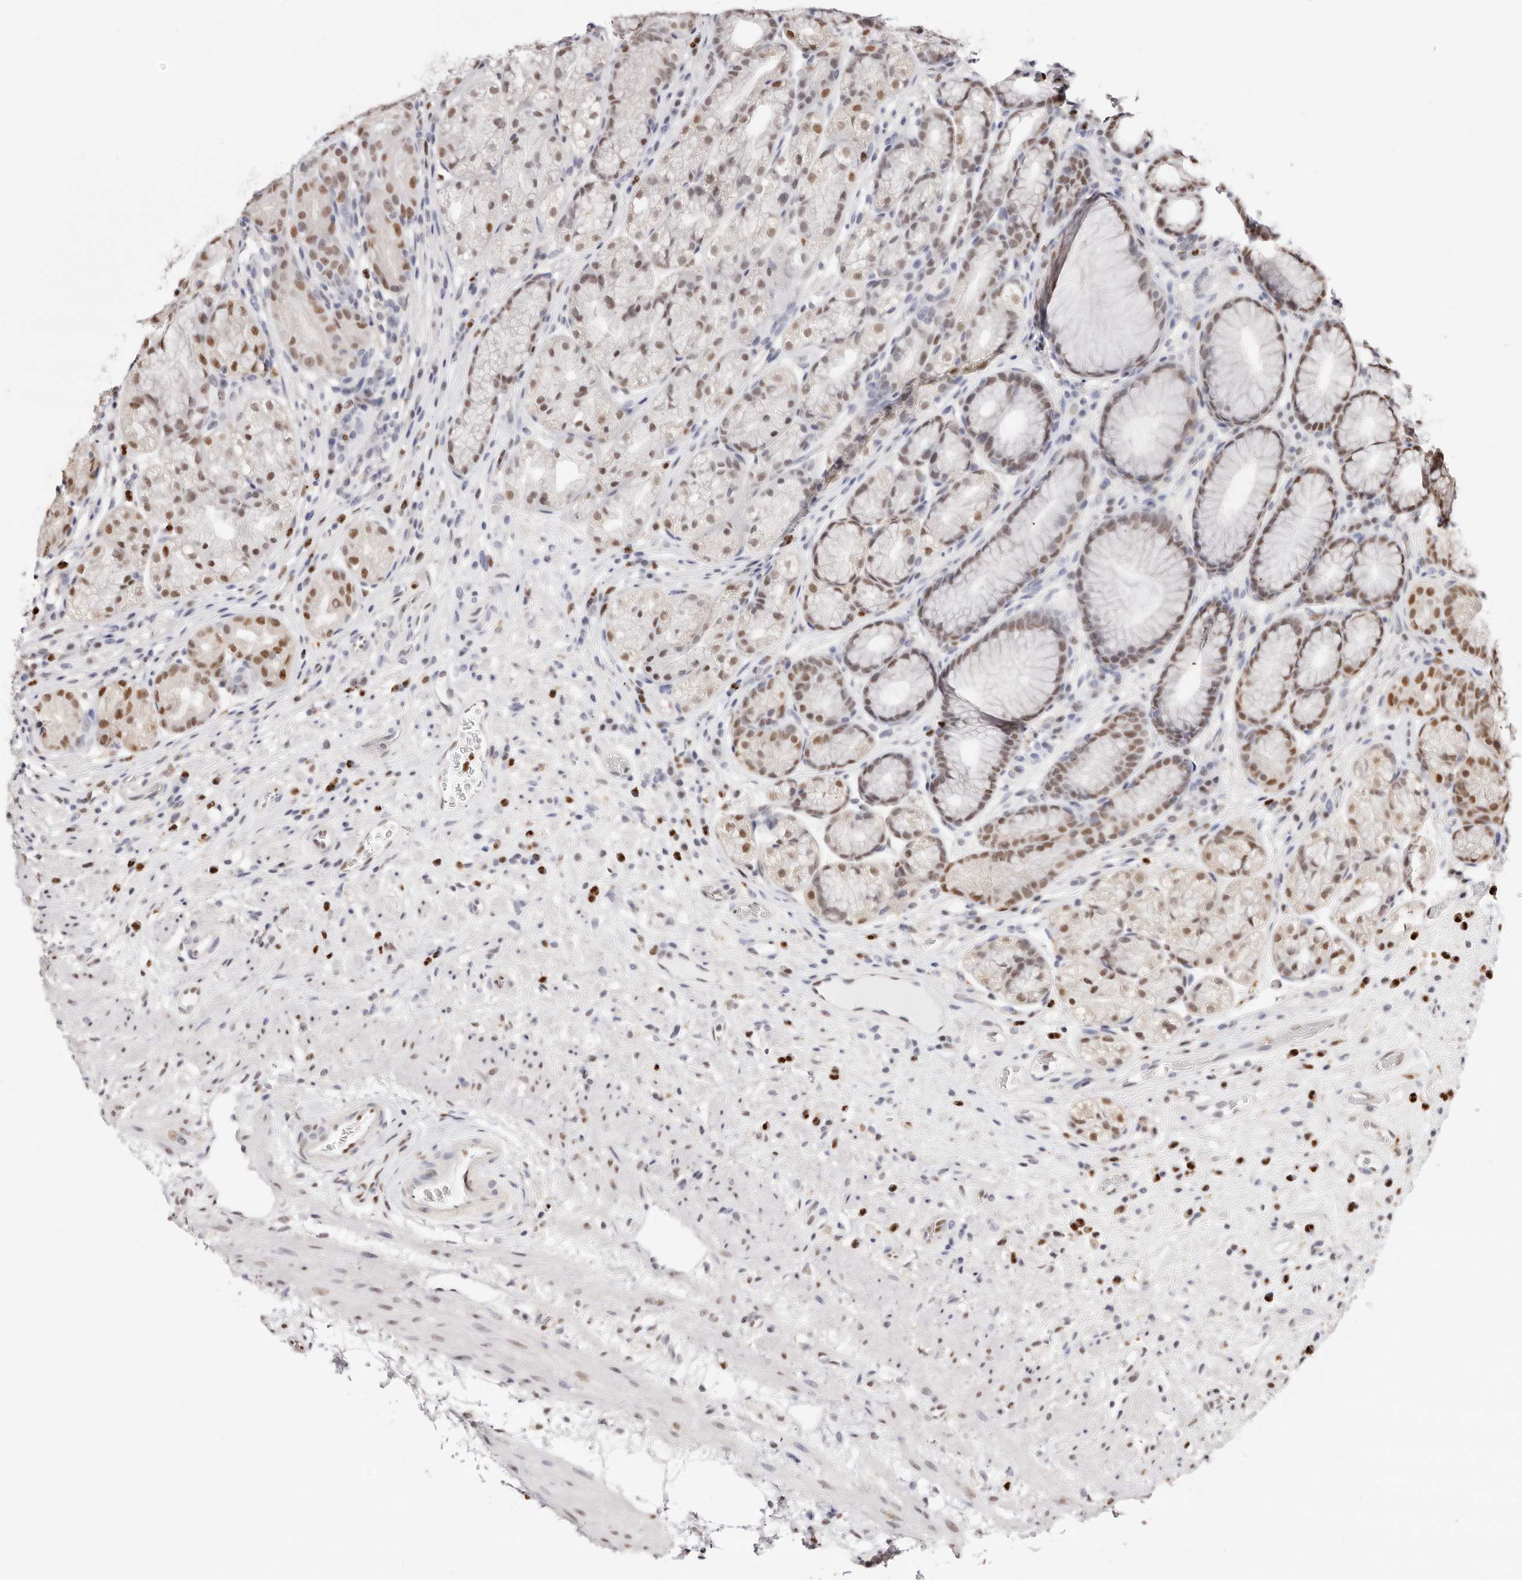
{"staining": {"intensity": "strong", "quantity": "25%-75%", "location": "nuclear"}, "tissue": "stomach", "cell_type": "Glandular cells", "image_type": "normal", "snomed": [{"axis": "morphology", "description": "Normal tissue, NOS"}, {"axis": "topography", "description": "Stomach"}], "caption": "Benign stomach reveals strong nuclear positivity in about 25%-75% of glandular cells The protein of interest is shown in brown color, while the nuclei are stained blue..", "gene": "TKT", "patient": {"sex": "male", "age": 57}}